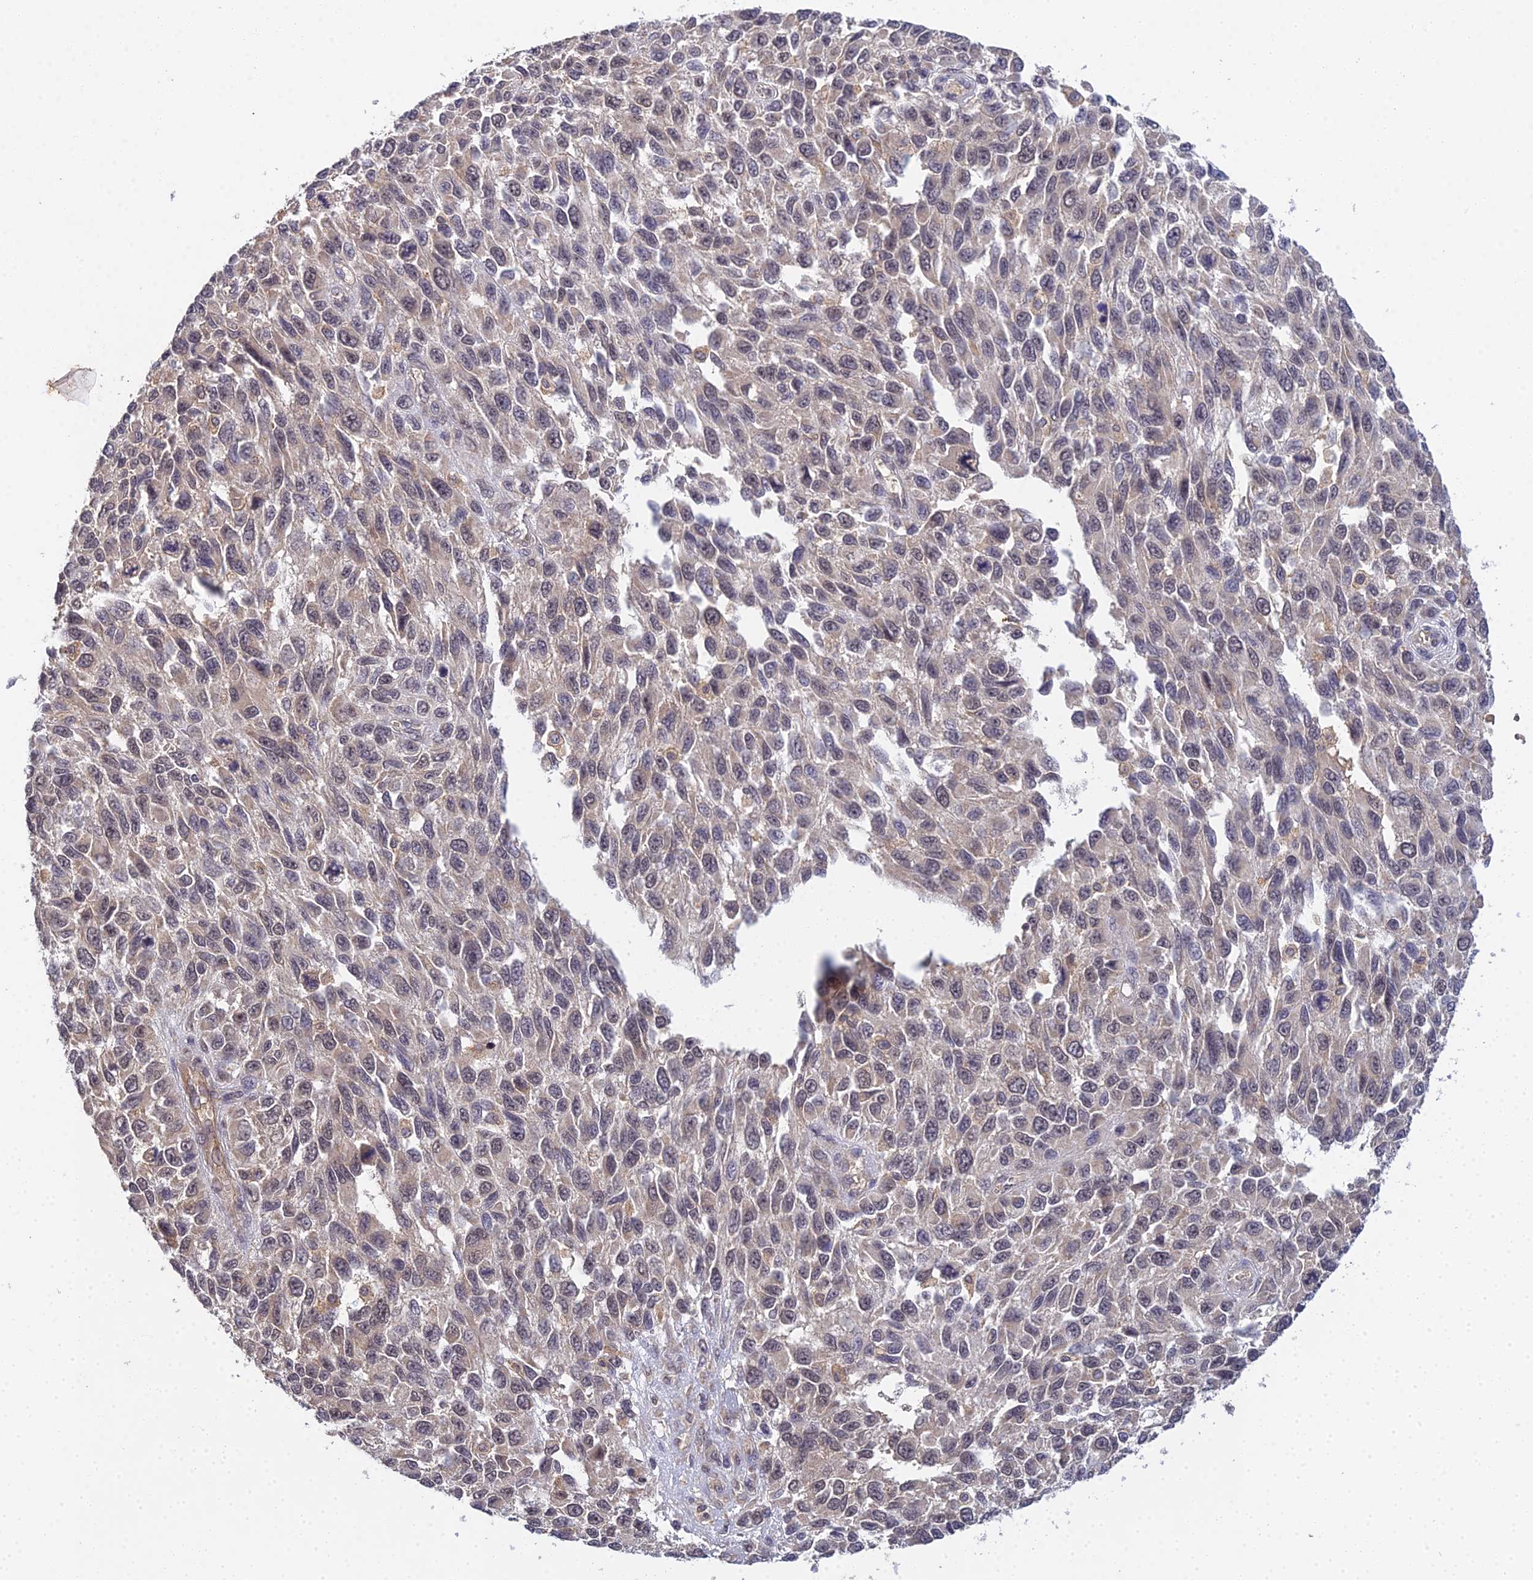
{"staining": {"intensity": "weak", "quantity": "<25%", "location": "cytoplasmic/membranous,nuclear"}, "tissue": "melanoma", "cell_type": "Tumor cells", "image_type": "cancer", "snomed": [{"axis": "morphology", "description": "Malignant melanoma, NOS"}, {"axis": "topography", "description": "Skin"}], "caption": "Immunohistochemistry (IHC) histopathology image of malignant melanoma stained for a protein (brown), which displays no positivity in tumor cells.", "gene": "TPRX1", "patient": {"sex": "female", "age": 96}}